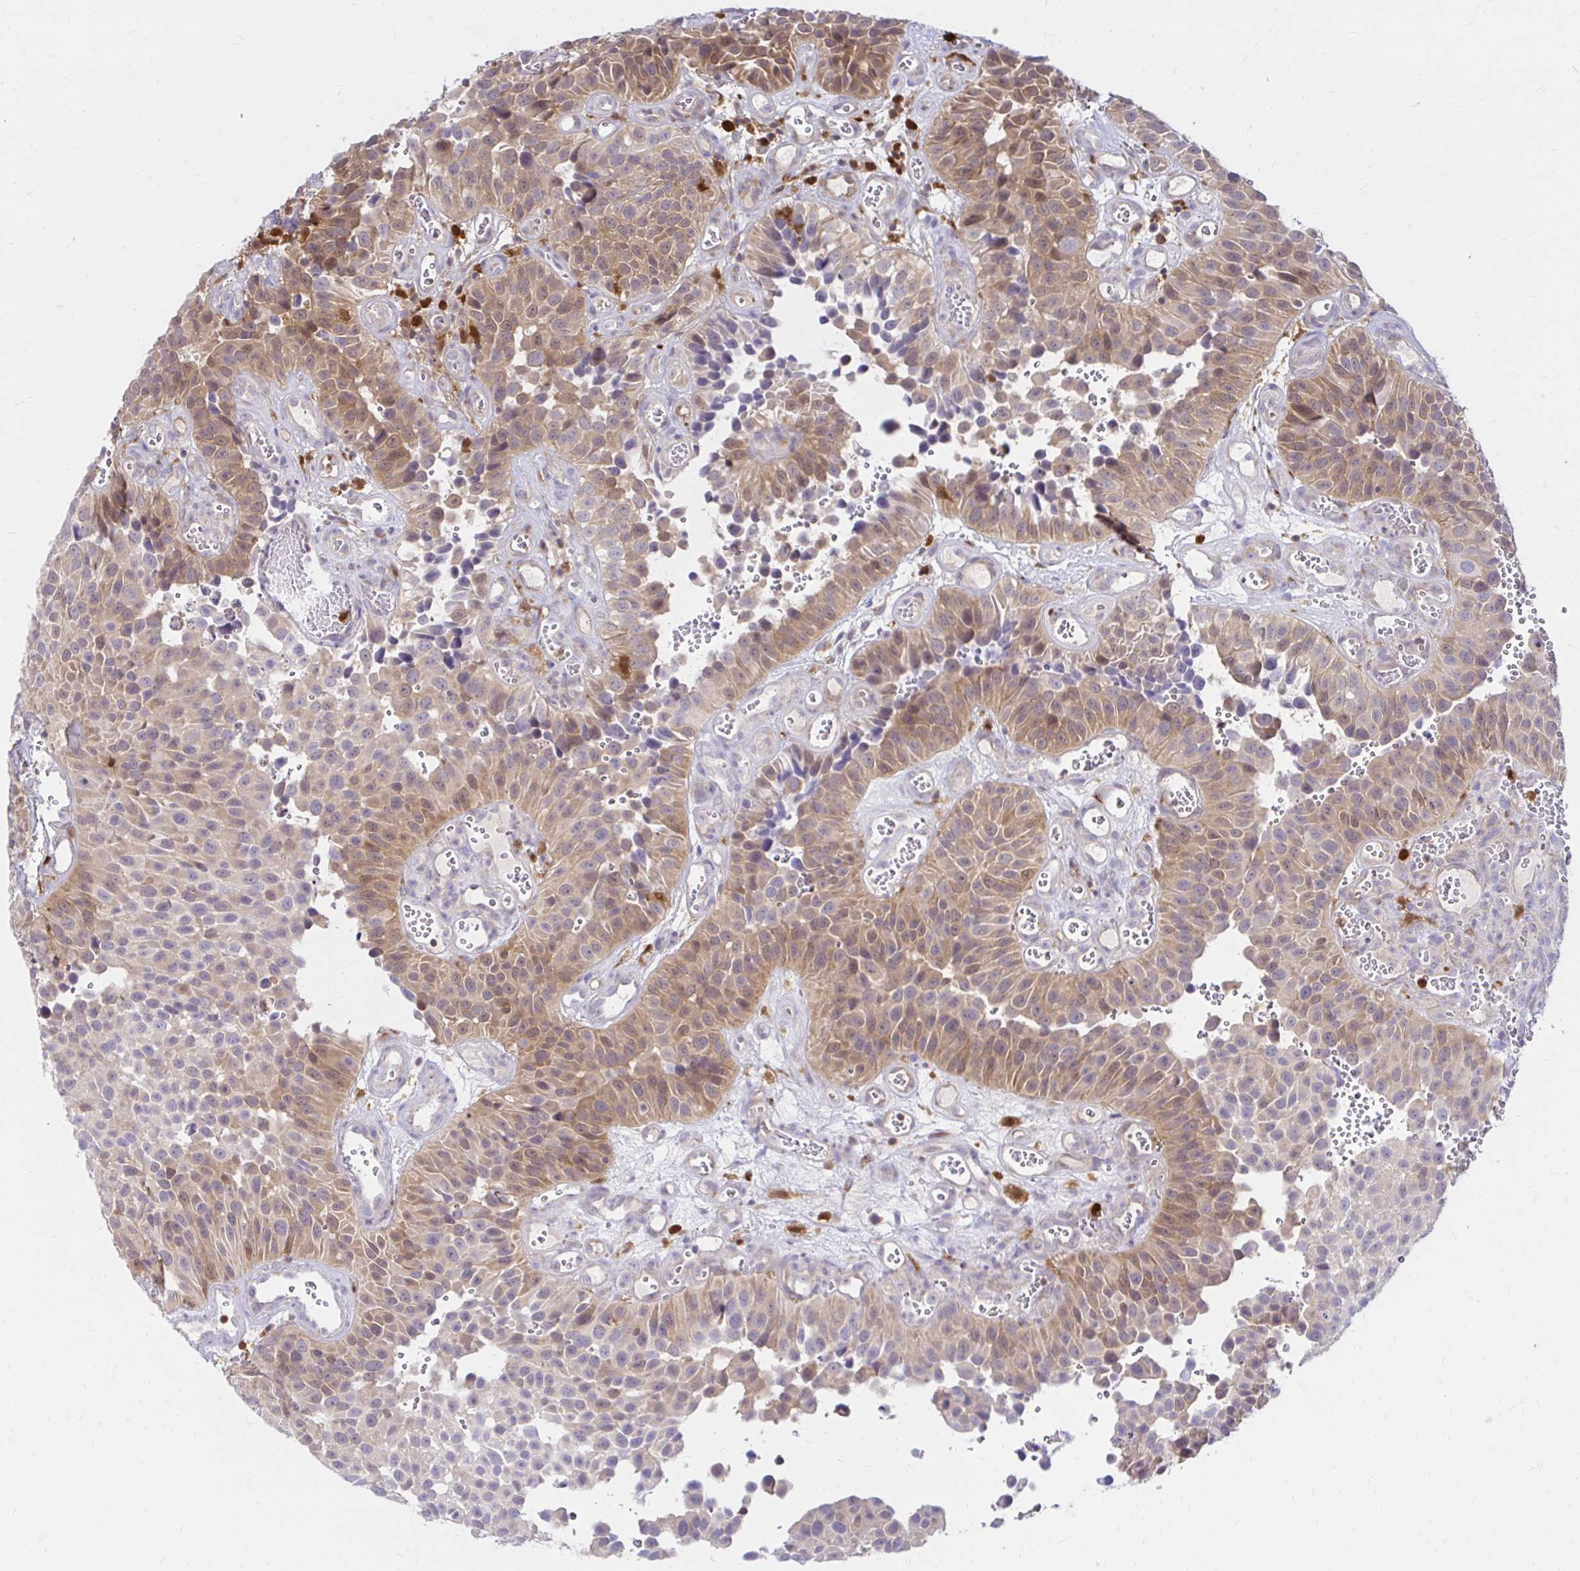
{"staining": {"intensity": "weak", "quantity": "25%-75%", "location": "cytoplasmic/membranous"}, "tissue": "urothelial cancer", "cell_type": "Tumor cells", "image_type": "cancer", "snomed": [{"axis": "morphology", "description": "Urothelial carcinoma, Low grade"}, {"axis": "topography", "description": "Urinary bladder"}], "caption": "Human urothelial carcinoma (low-grade) stained for a protein (brown) exhibits weak cytoplasmic/membranous positive positivity in about 25%-75% of tumor cells.", "gene": "PYCARD", "patient": {"sex": "male", "age": 76}}